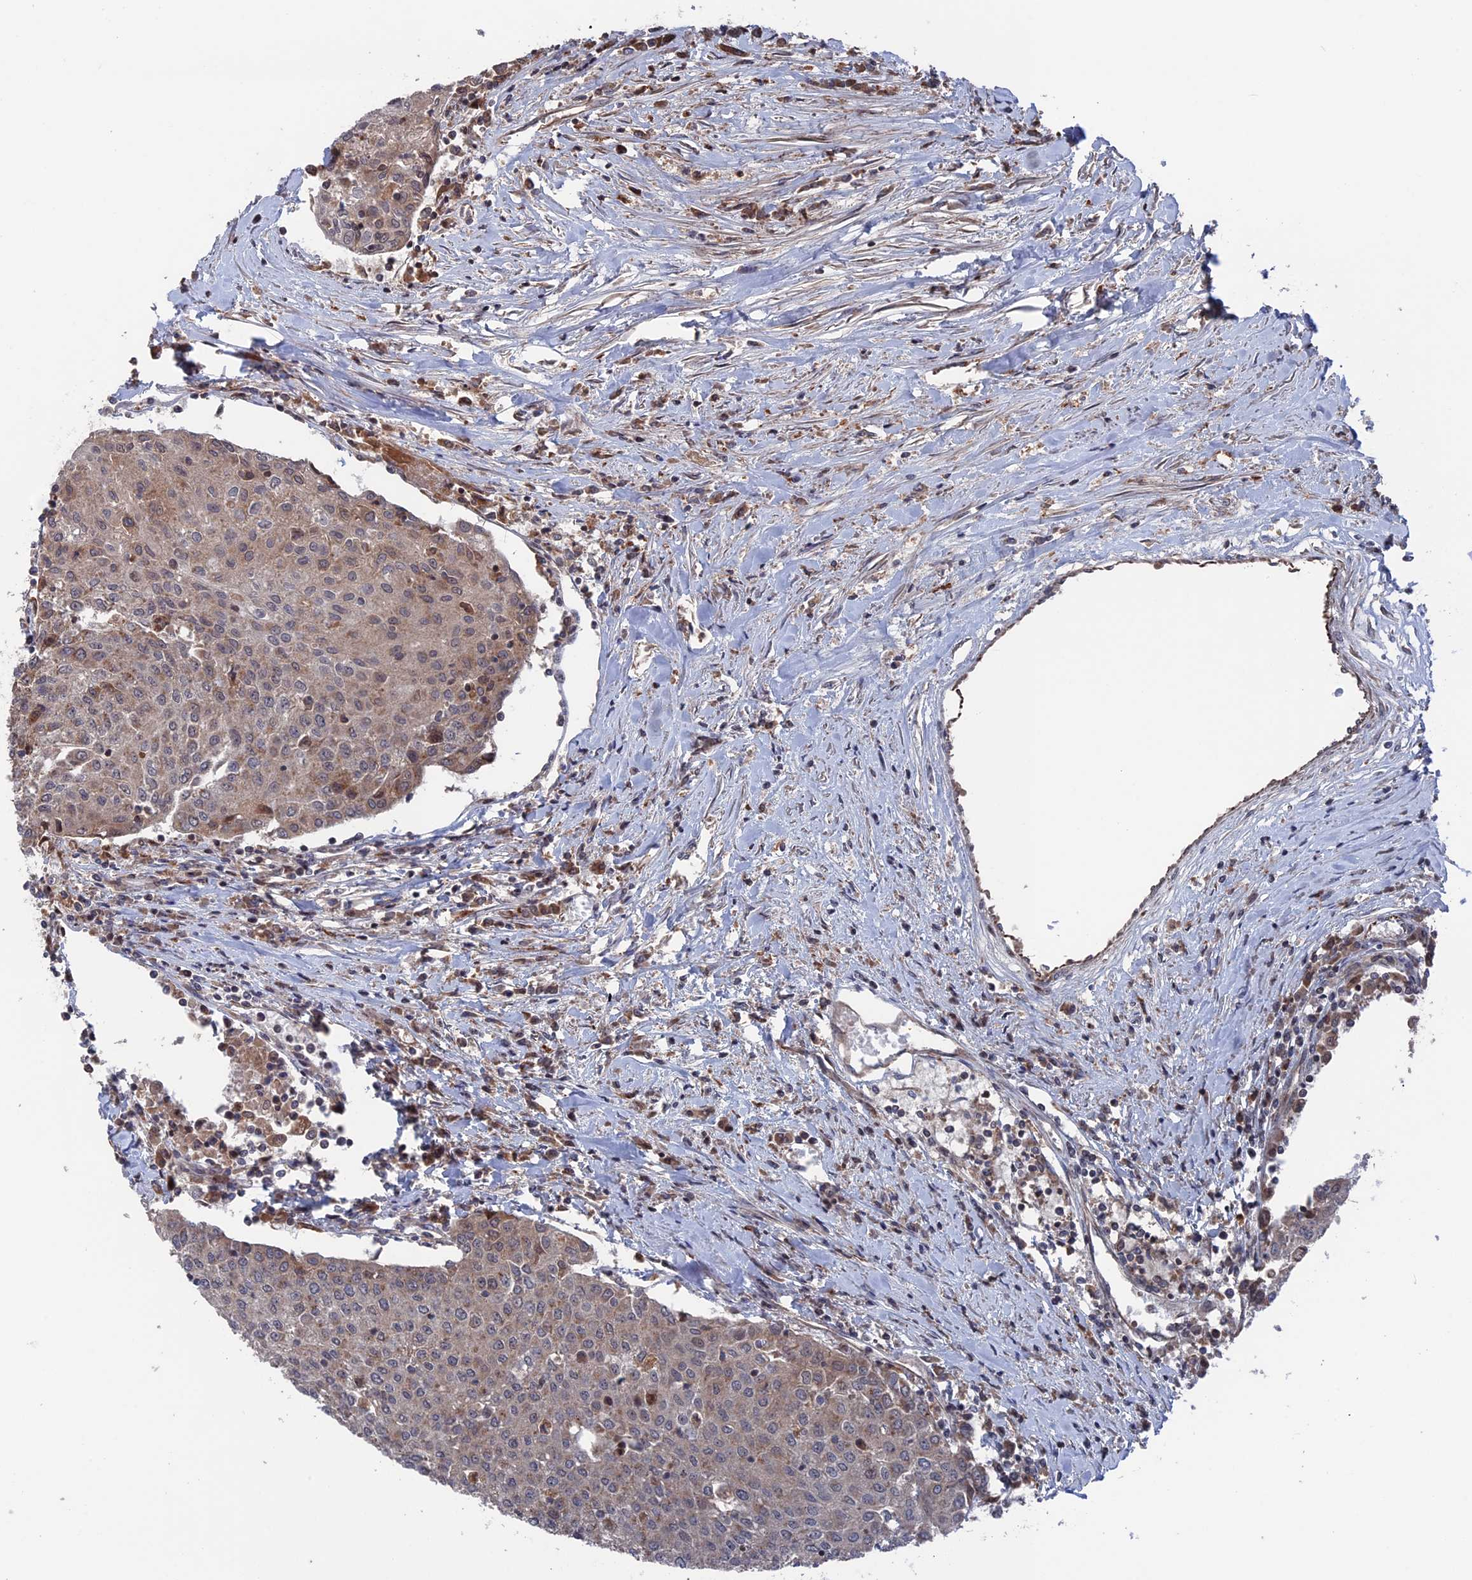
{"staining": {"intensity": "weak", "quantity": "<25%", "location": "cytoplasmic/membranous"}, "tissue": "urothelial cancer", "cell_type": "Tumor cells", "image_type": "cancer", "snomed": [{"axis": "morphology", "description": "Urothelial carcinoma, High grade"}, {"axis": "topography", "description": "Urinary bladder"}], "caption": "IHC of urothelial carcinoma (high-grade) displays no staining in tumor cells.", "gene": "PLA2G15", "patient": {"sex": "female", "age": 85}}